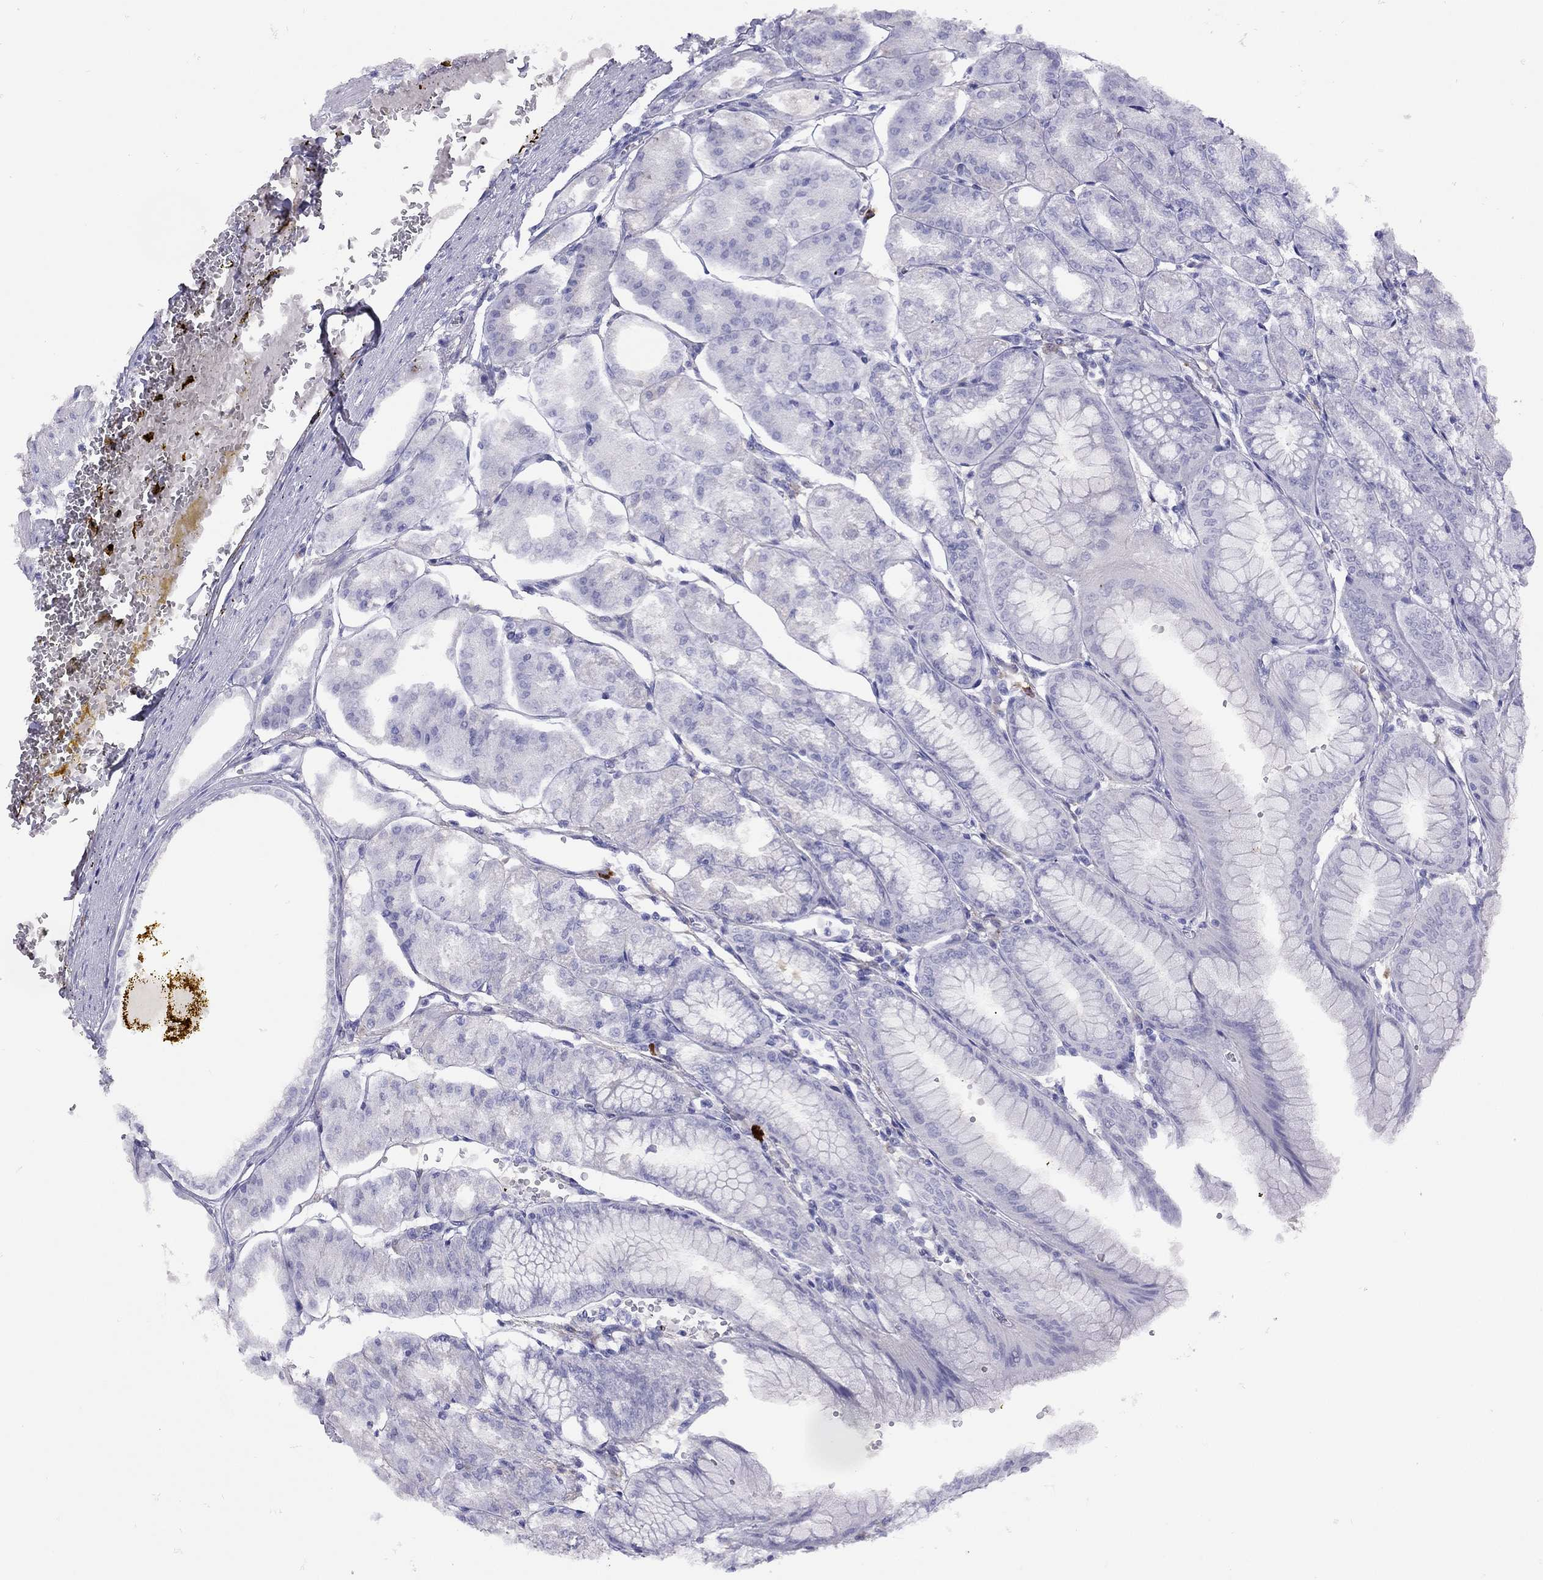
{"staining": {"intensity": "negative", "quantity": "none", "location": "none"}, "tissue": "stomach", "cell_type": "Glandular cells", "image_type": "normal", "snomed": [{"axis": "morphology", "description": "Normal tissue, NOS"}, {"axis": "topography", "description": "Stomach, lower"}], "caption": "An immunohistochemistry image of normal stomach is shown. There is no staining in glandular cells of stomach.", "gene": "GRIA2", "patient": {"sex": "male", "age": 71}}